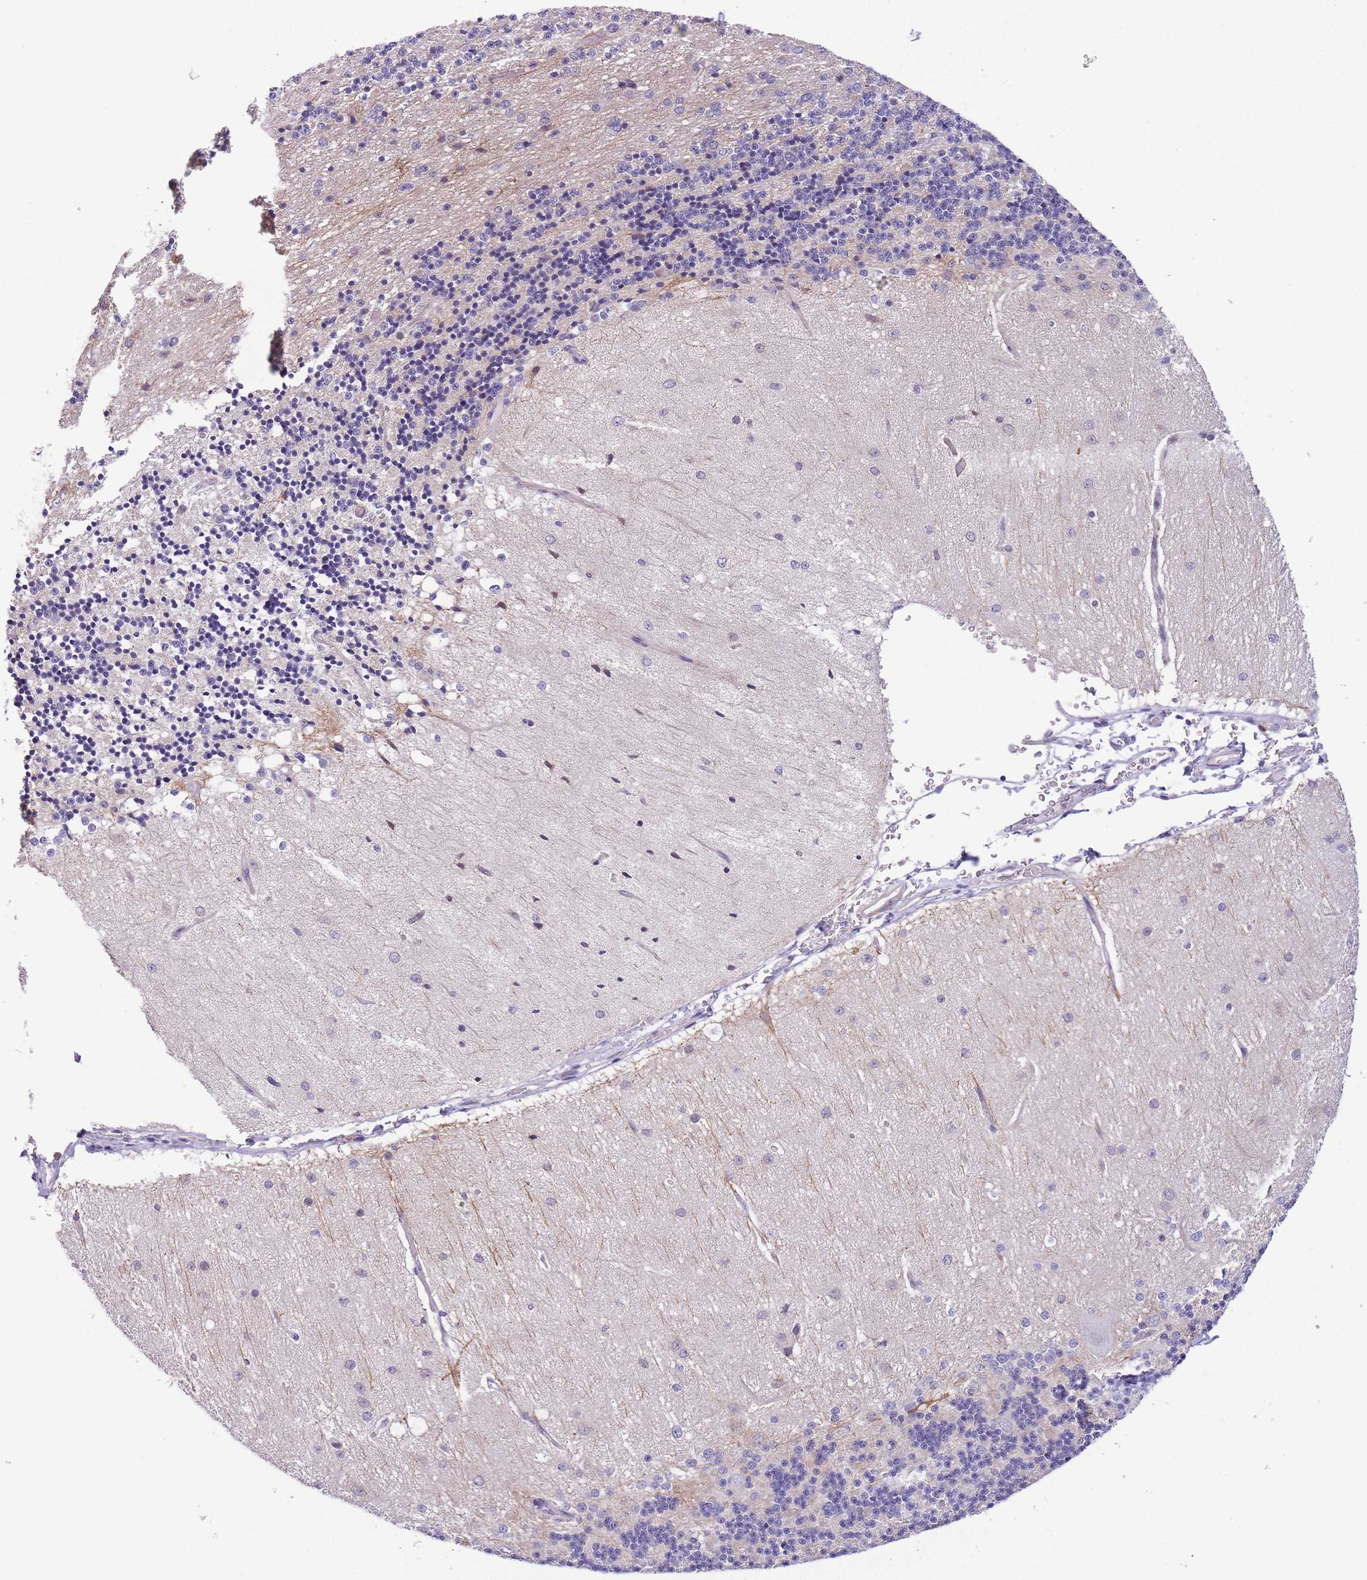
{"staining": {"intensity": "negative", "quantity": "none", "location": "none"}, "tissue": "cerebellum", "cell_type": "Cells in granular layer", "image_type": "normal", "snomed": [{"axis": "morphology", "description": "Normal tissue, NOS"}, {"axis": "topography", "description": "Cerebellum"}], "caption": "An immunohistochemistry (IHC) micrograph of benign cerebellum is shown. There is no staining in cells in granular layer of cerebellum. (Stains: DAB (3,3'-diaminobenzidine) immunohistochemistry (IHC) with hematoxylin counter stain, Microscopy: brightfield microscopy at high magnification).", "gene": "C9orf152", "patient": {"sex": "female", "age": 29}}